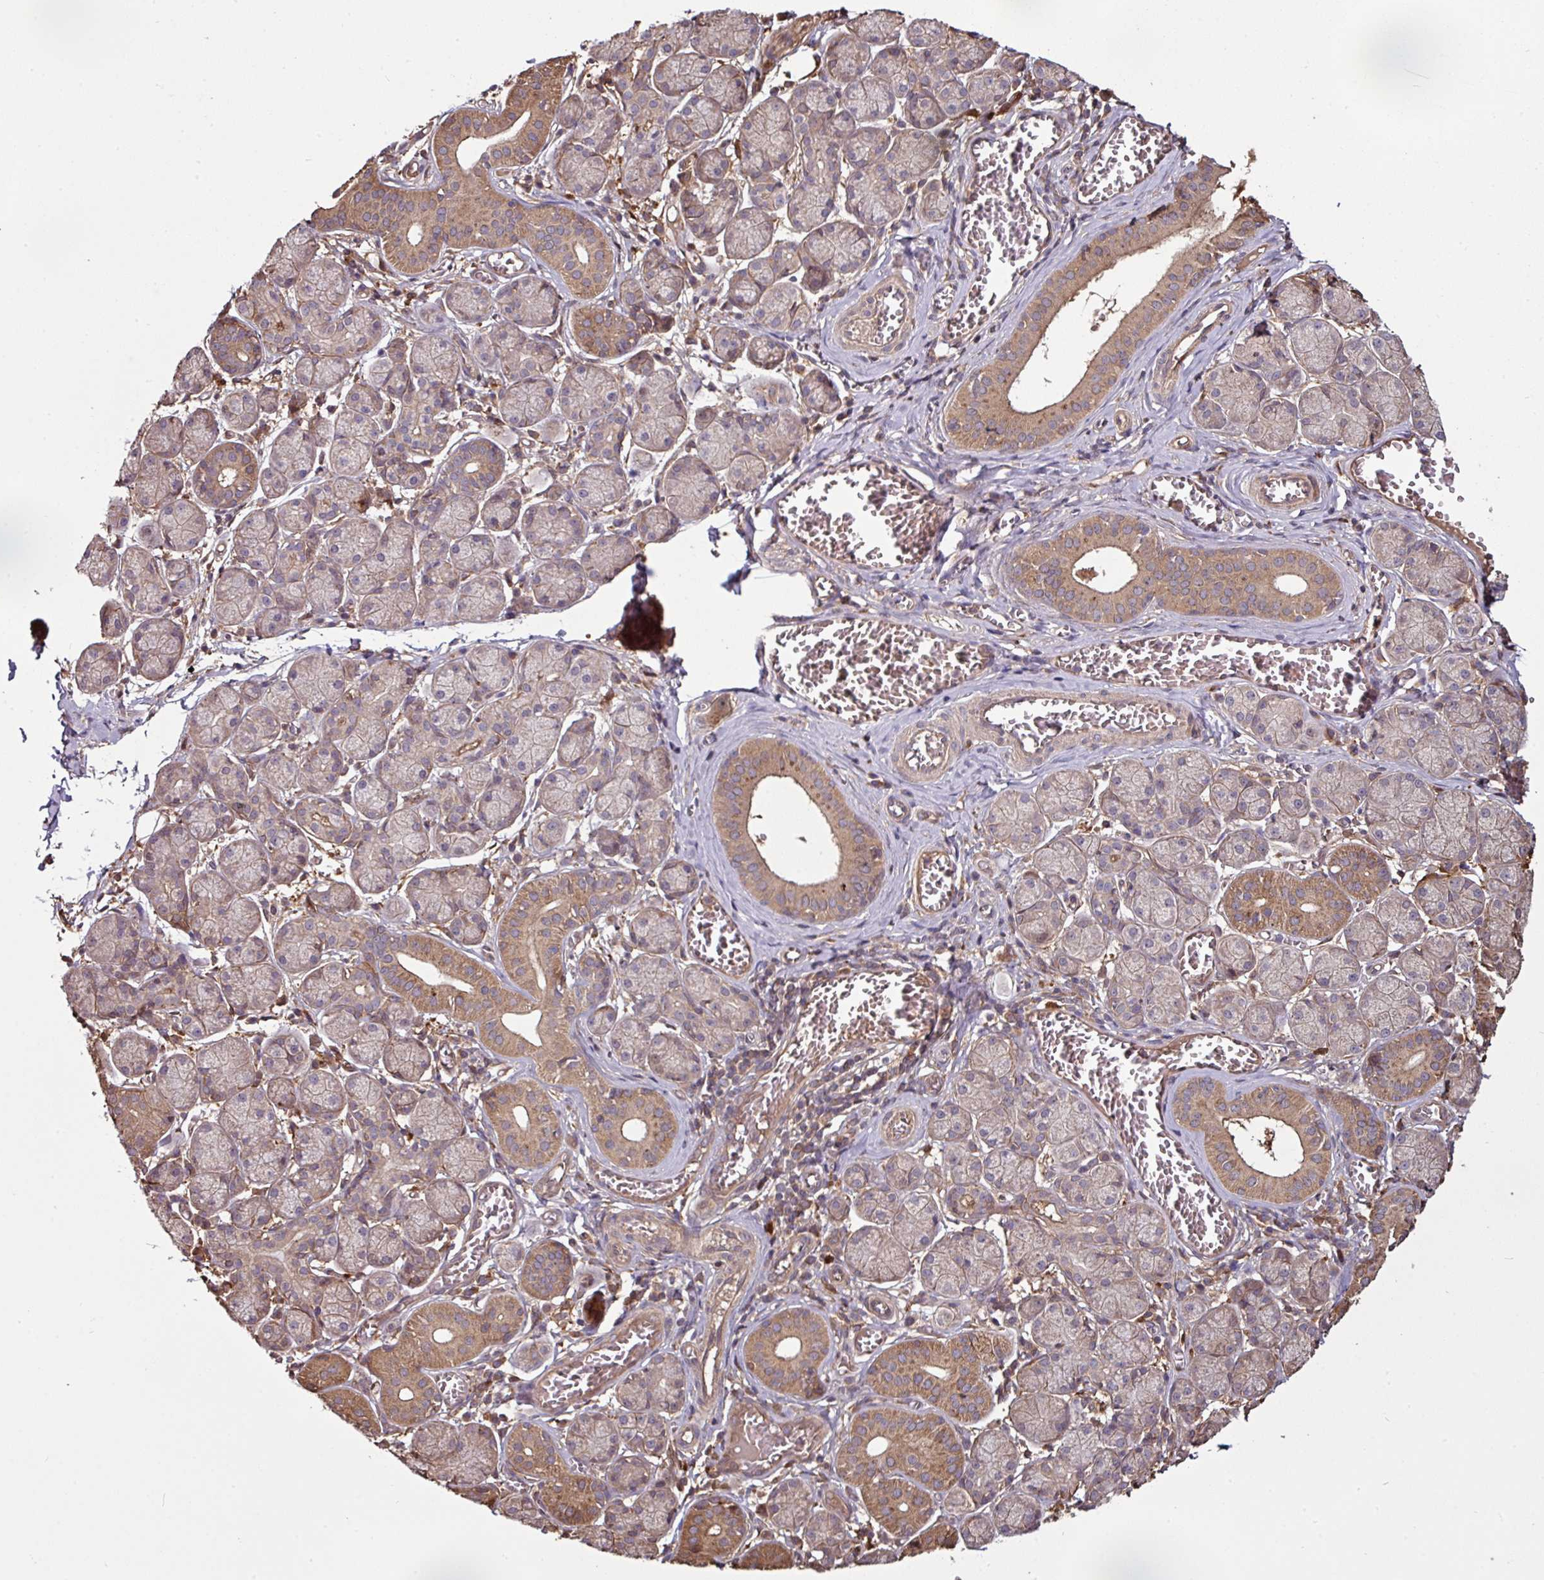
{"staining": {"intensity": "moderate", "quantity": "<25%", "location": "cytoplasmic/membranous"}, "tissue": "salivary gland", "cell_type": "Glandular cells", "image_type": "normal", "snomed": [{"axis": "morphology", "description": "Normal tissue, NOS"}, {"axis": "topography", "description": "Salivary gland"}], "caption": "Moderate cytoplasmic/membranous protein staining is seen in approximately <25% of glandular cells in salivary gland. (Stains: DAB (3,3'-diaminobenzidine) in brown, nuclei in blue, Microscopy: brightfield microscopy at high magnification).", "gene": "GNPDA1", "patient": {"sex": "female", "age": 24}}